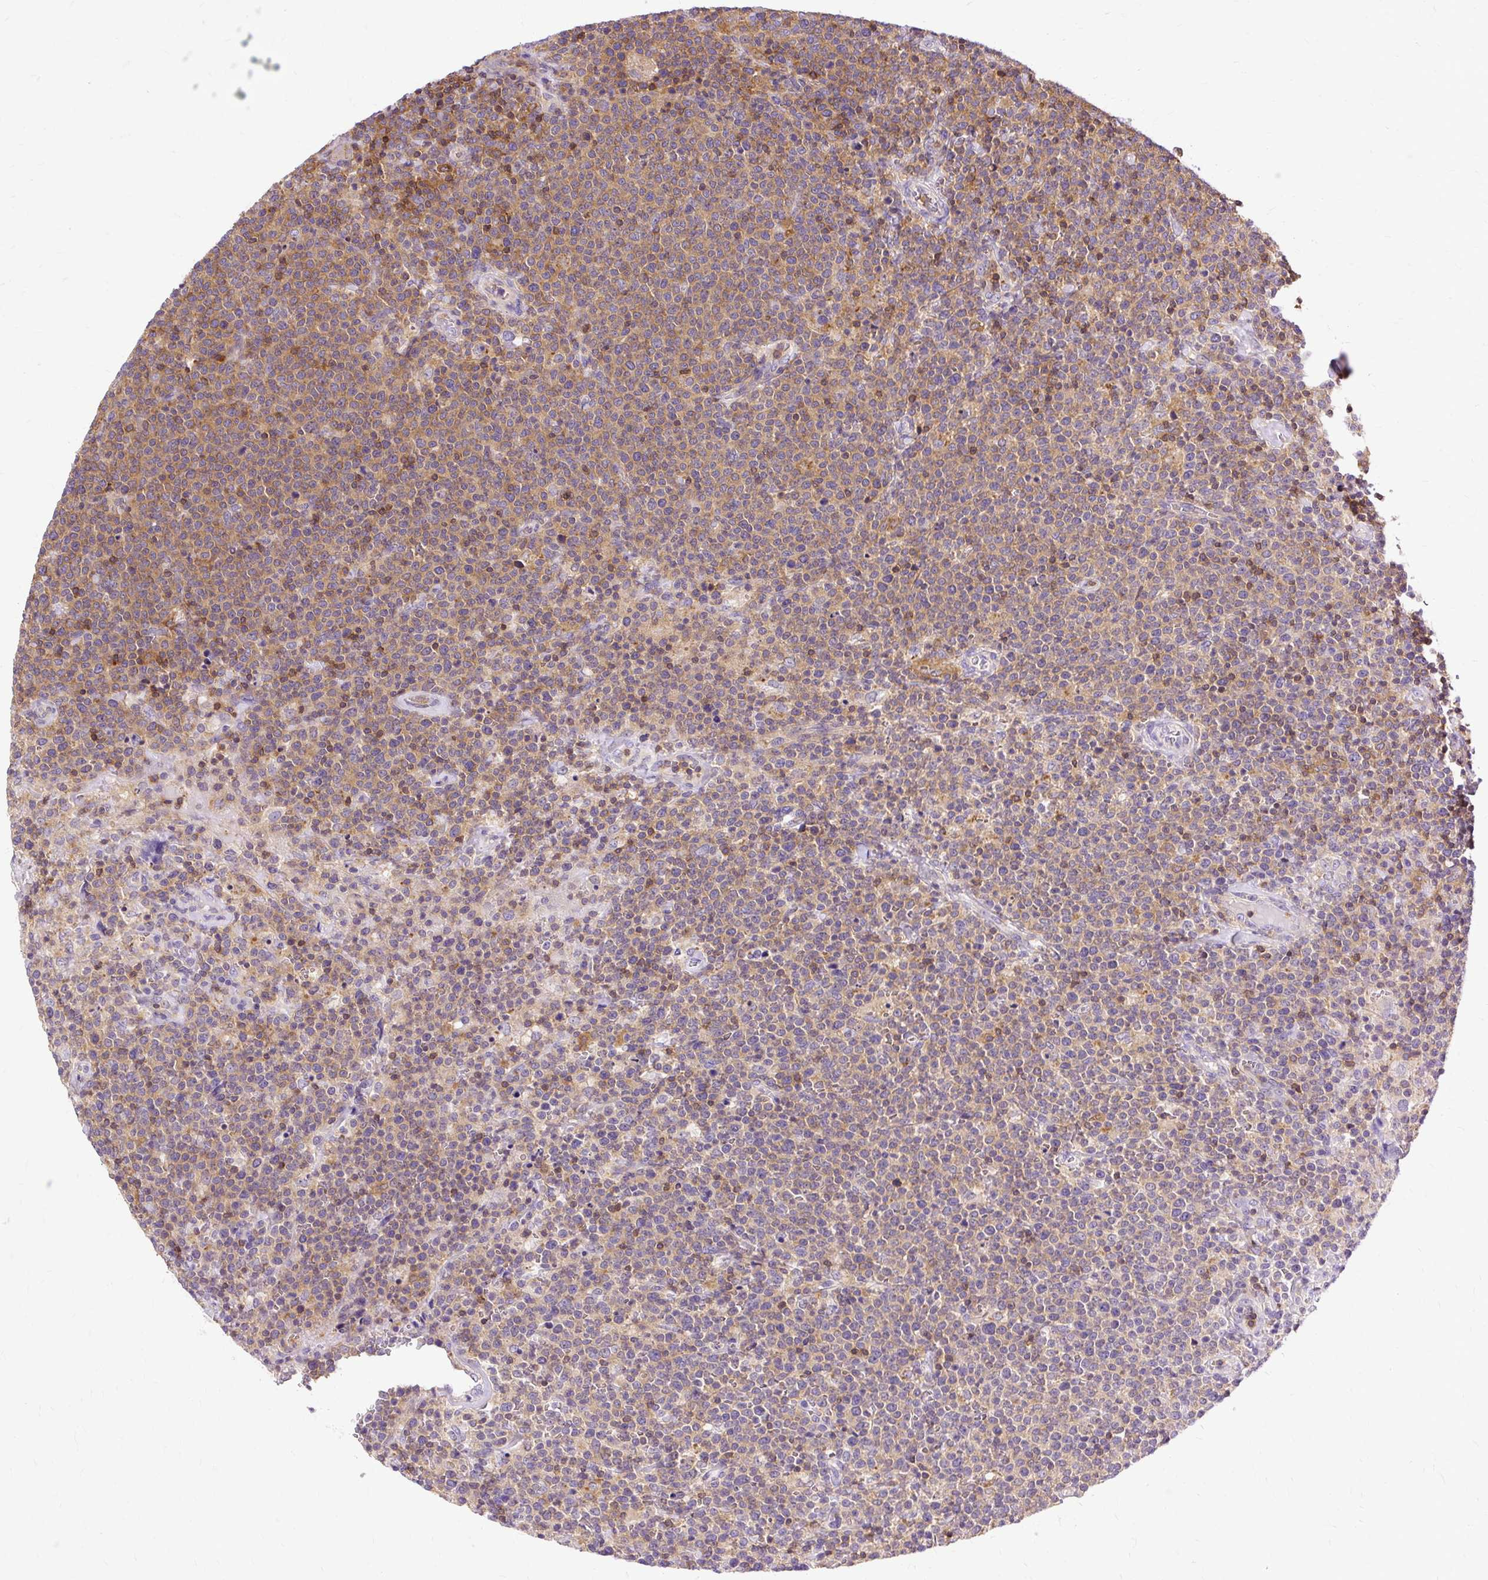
{"staining": {"intensity": "weak", "quantity": ">75%", "location": "cytoplasmic/membranous"}, "tissue": "lymphoma", "cell_type": "Tumor cells", "image_type": "cancer", "snomed": [{"axis": "morphology", "description": "Malignant lymphoma, non-Hodgkin's type, High grade"}, {"axis": "topography", "description": "Lymph node"}], "caption": "A brown stain labels weak cytoplasmic/membranous expression of a protein in lymphoma tumor cells.", "gene": "TWF2", "patient": {"sex": "male", "age": 61}}